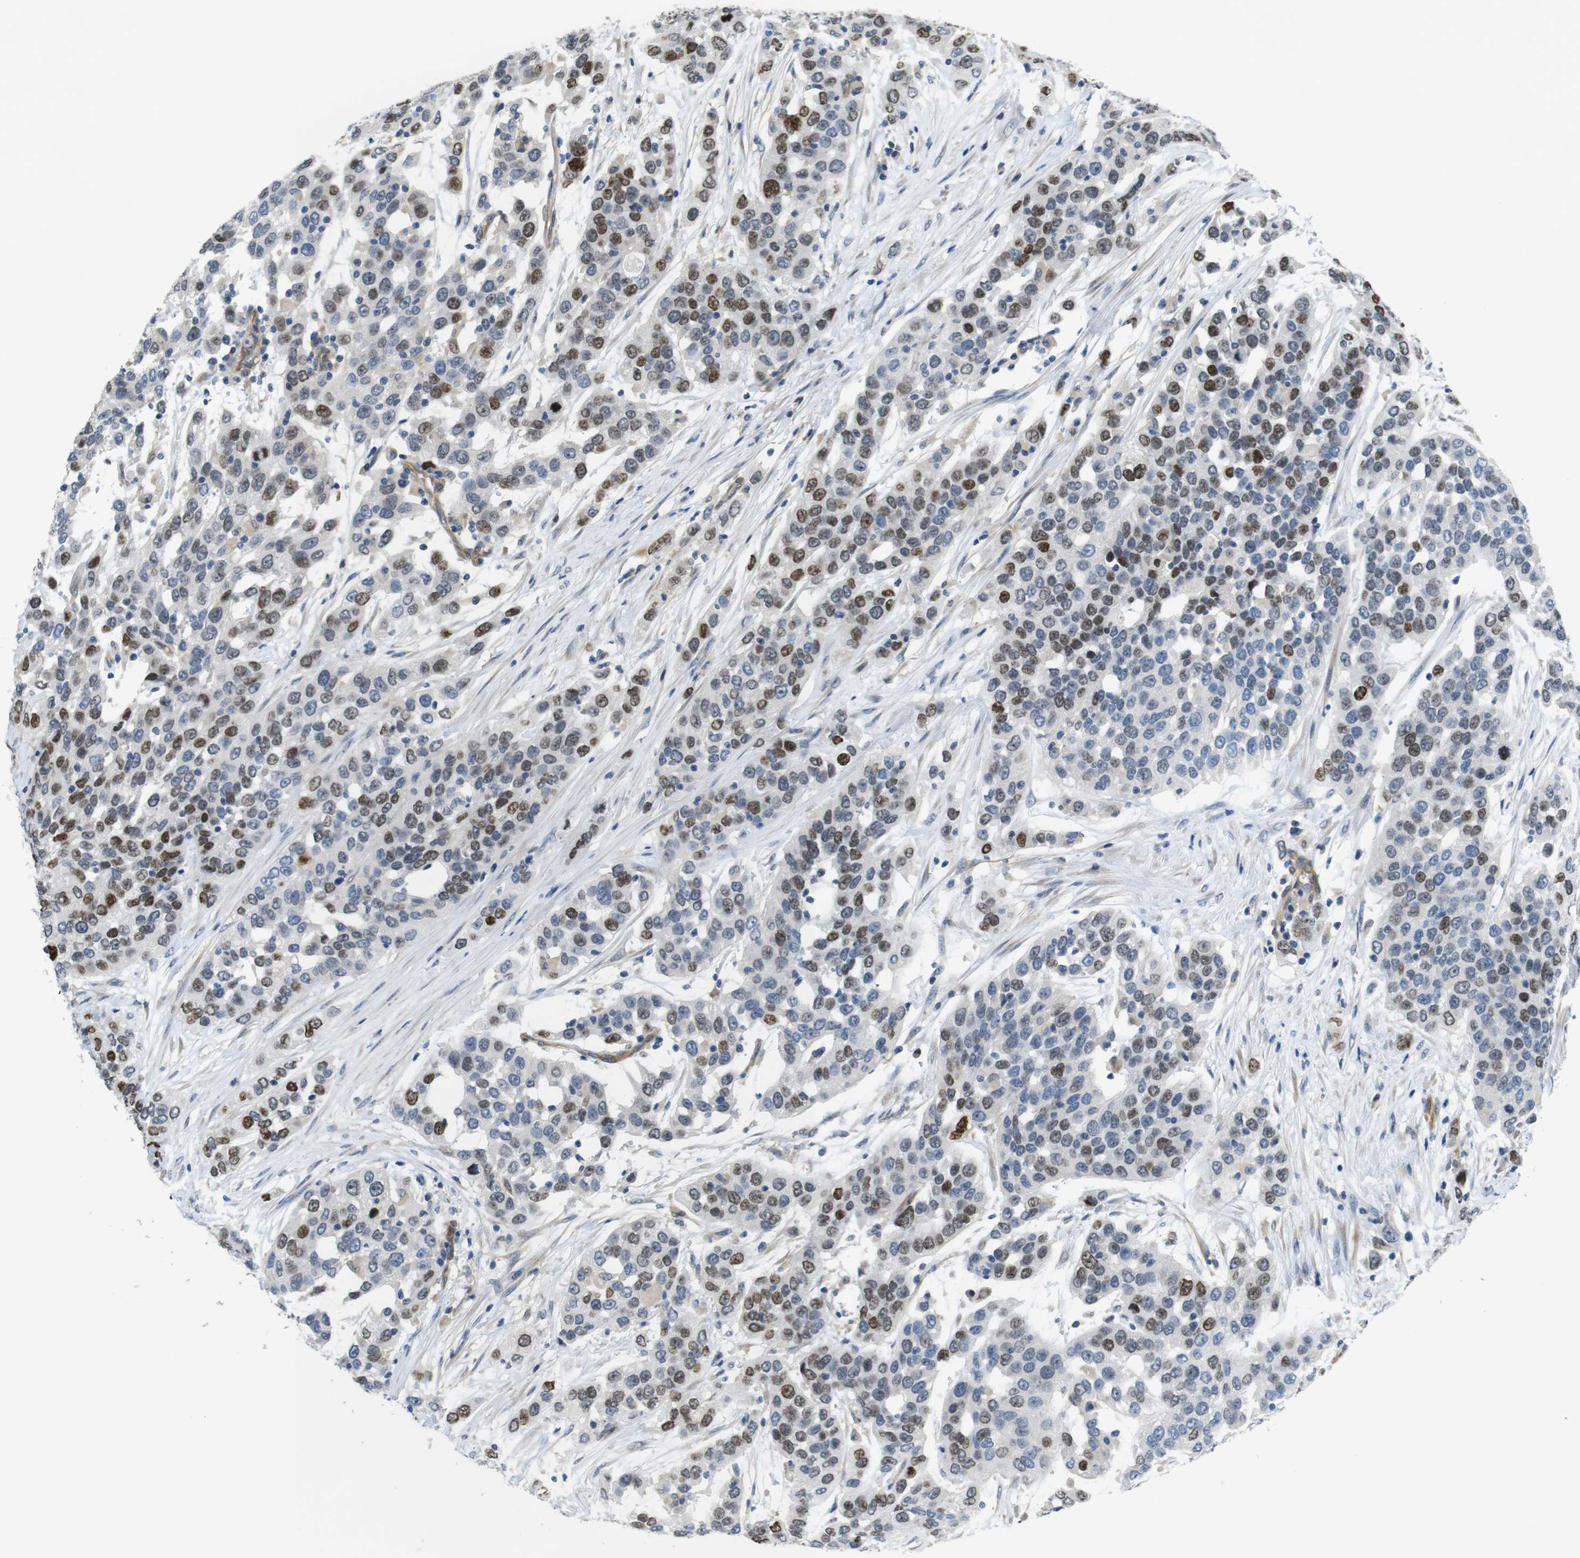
{"staining": {"intensity": "moderate", "quantity": "25%-75%", "location": "nuclear"}, "tissue": "urothelial cancer", "cell_type": "Tumor cells", "image_type": "cancer", "snomed": [{"axis": "morphology", "description": "Urothelial carcinoma, High grade"}, {"axis": "topography", "description": "Urinary bladder"}], "caption": "The micrograph shows staining of urothelial carcinoma (high-grade), revealing moderate nuclear protein staining (brown color) within tumor cells. (DAB = brown stain, brightfield microscopy at high magnification).", "gene": "PCDH10", "patient": {"sex": "female", "age": 80}}